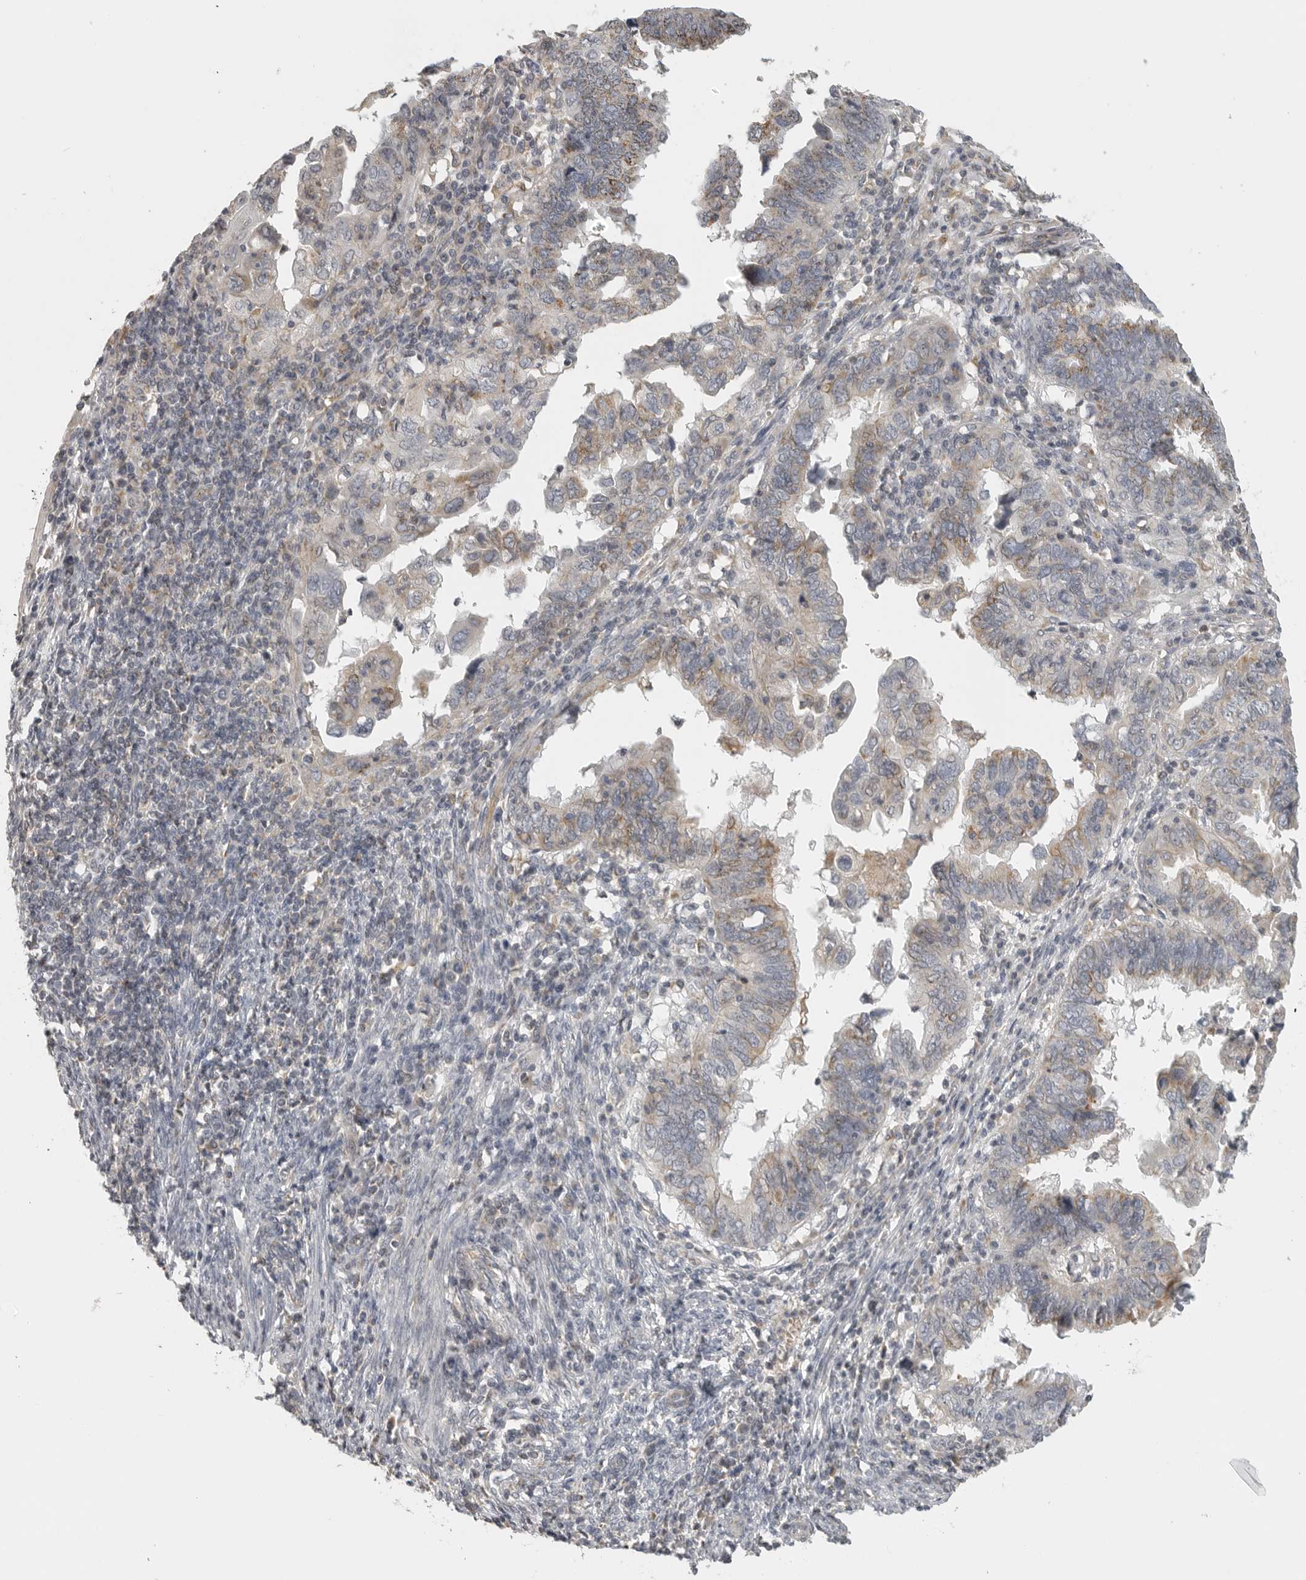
{"staining": {"intensity": "weak", "quantity": "25%-75%", "location": "cytoplasmic/membranous"}, "tissue": "endometrial cancer", "cell_type": "Tumor cells", "image_type": "cancer", "snomed": [{"axis": "morphology", "description": "Adenocarcinoma, NOS"}, {"axis": "topography", "description": "Uterus"}], "caption": "Endometrial cancer (adenocarcinoma) was stained to show a protein in brown. There is low levels of weak cytoplasmic/membranous positivity in about 25%-75% of tumor cells.", "gene": "RXFP3", "patient": {"sex": "female", "age": 77}}